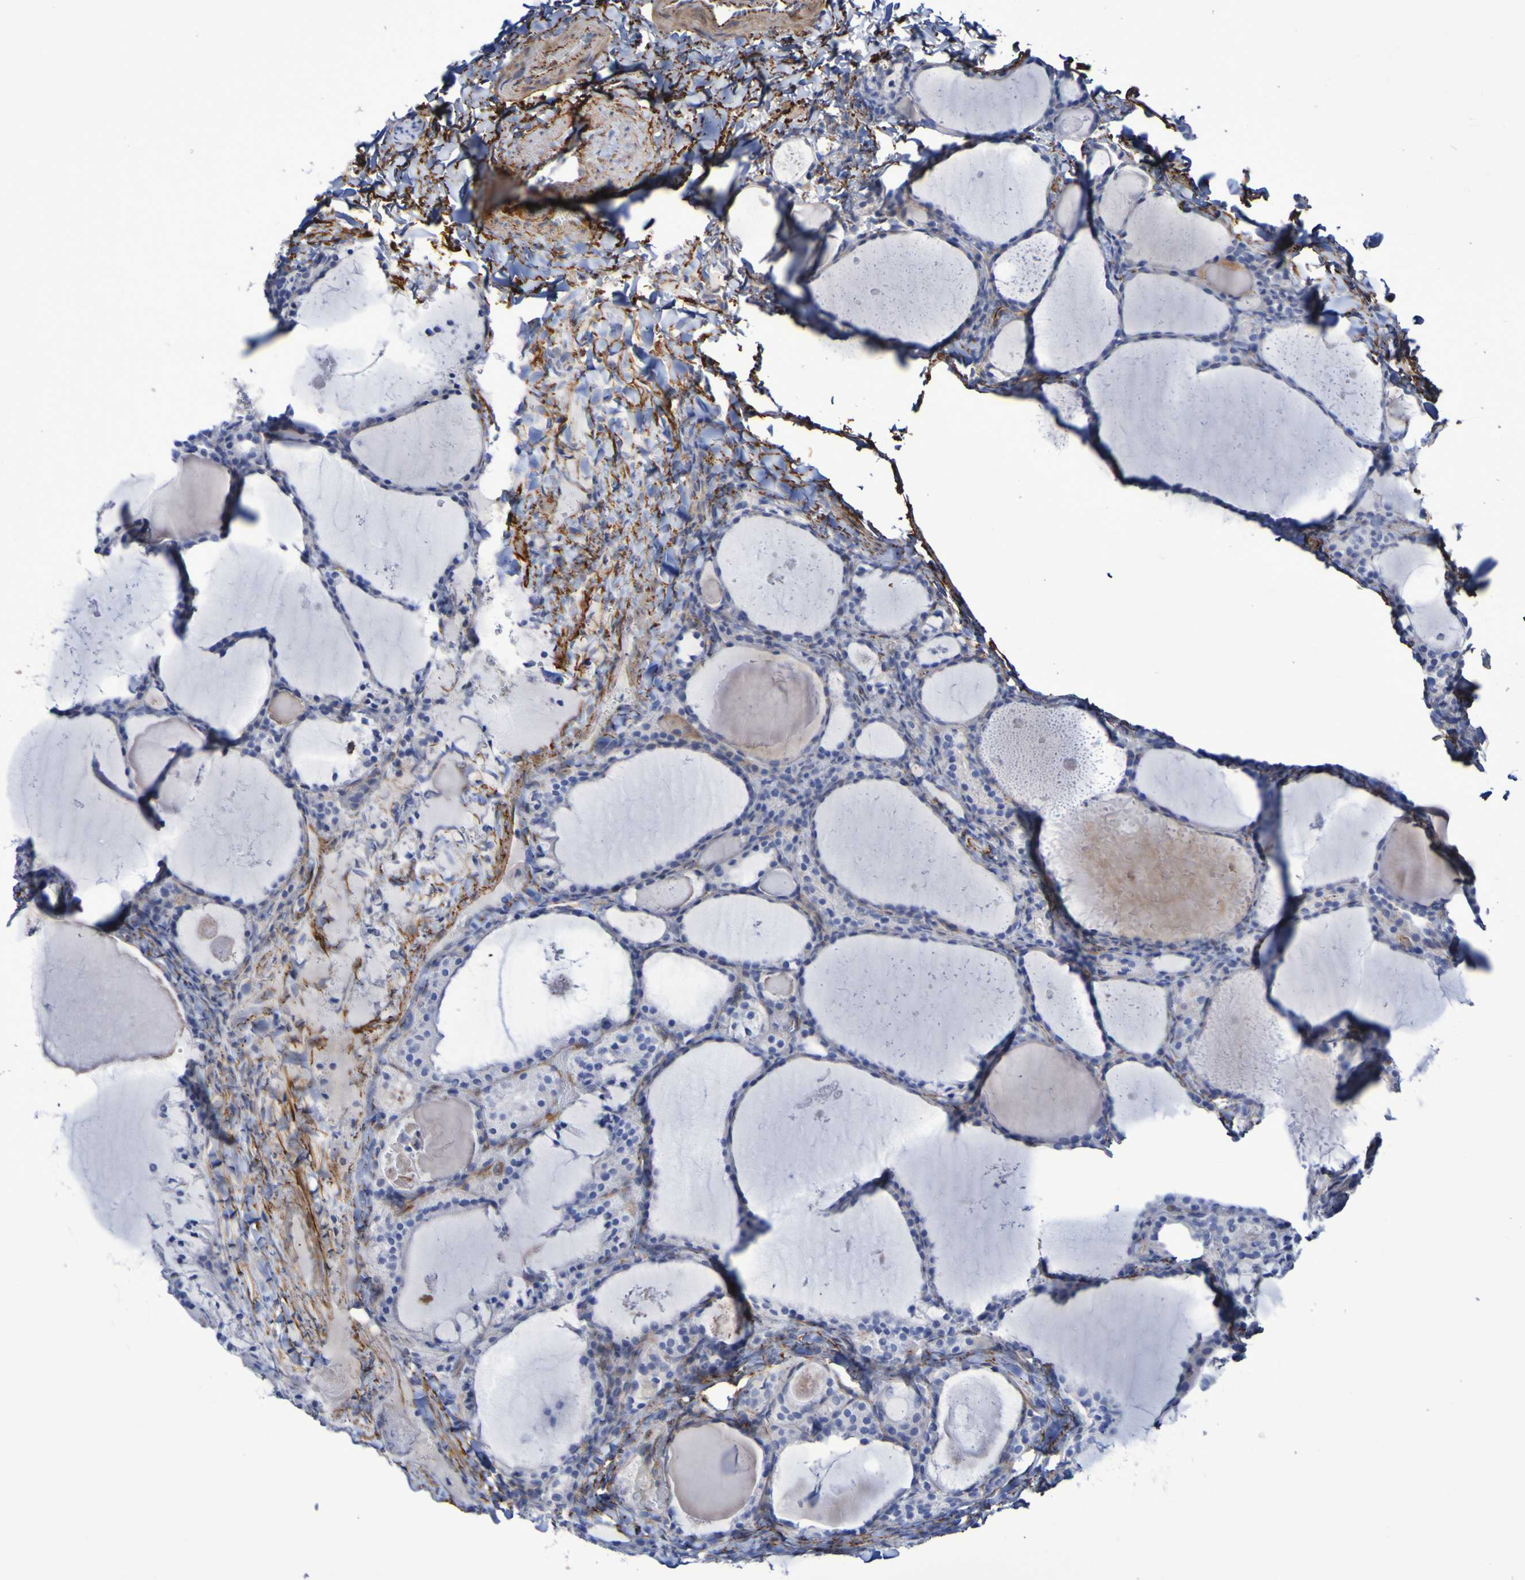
{"staining": {"intensity": "negative", "quantity": "none", "location": "none"}, "tissue": "thyroid cancer", "cell_type": "Tumor cells", "image_type": "cancer", "snomed": [{"axis": "morphology", "description": "Papillary adenocarcinoma, NOS"}, {"axis": "topography", "description": "Thyroid gland"}], "caption": "Photomicrograph shows no protein staining in tumor cells of thyroid papillary adenocarcinoma tissue.", "gene": "LPP", "patient": {"sex": "female", "age": 42}}